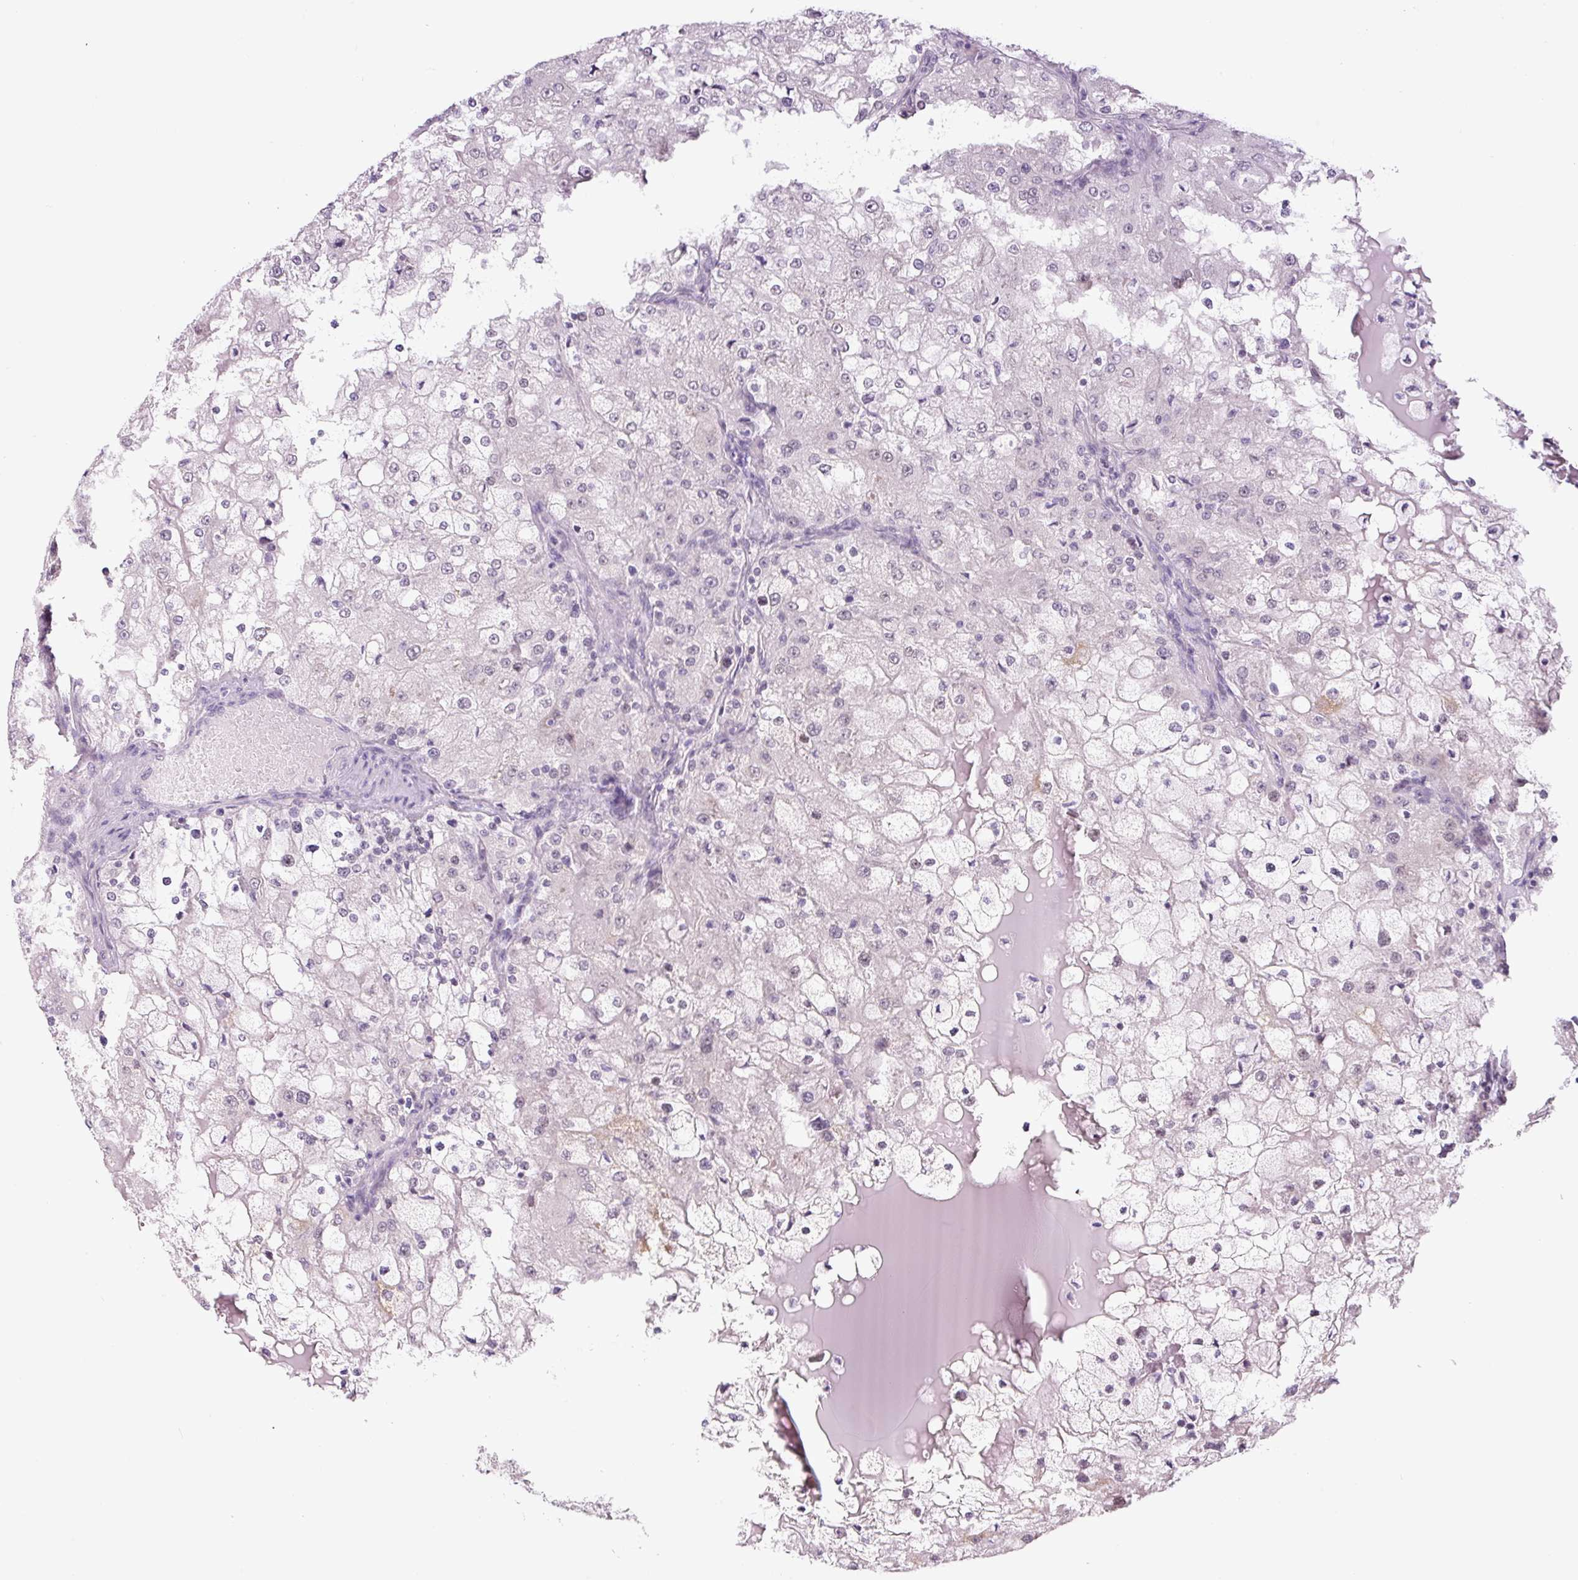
{"staining": {"intensity": "negative", "quantity": "none", "location": "none"}, "tissue": "renal cancer", "cell_type": "Tumor cells", "image_type": "cancer", "snomed": [{"axis": "morphology", "description": "Adenocarcinoma, NOS"}, {"axis": "topography", "description": "Kidney"}], "caption": "Immunohistochemistry (IHC) of adenocarcinoma (renal) reveals no staining in tumor cells.", "gene": "TCFL5", "patient": {"sex": "female", "age": 74}}